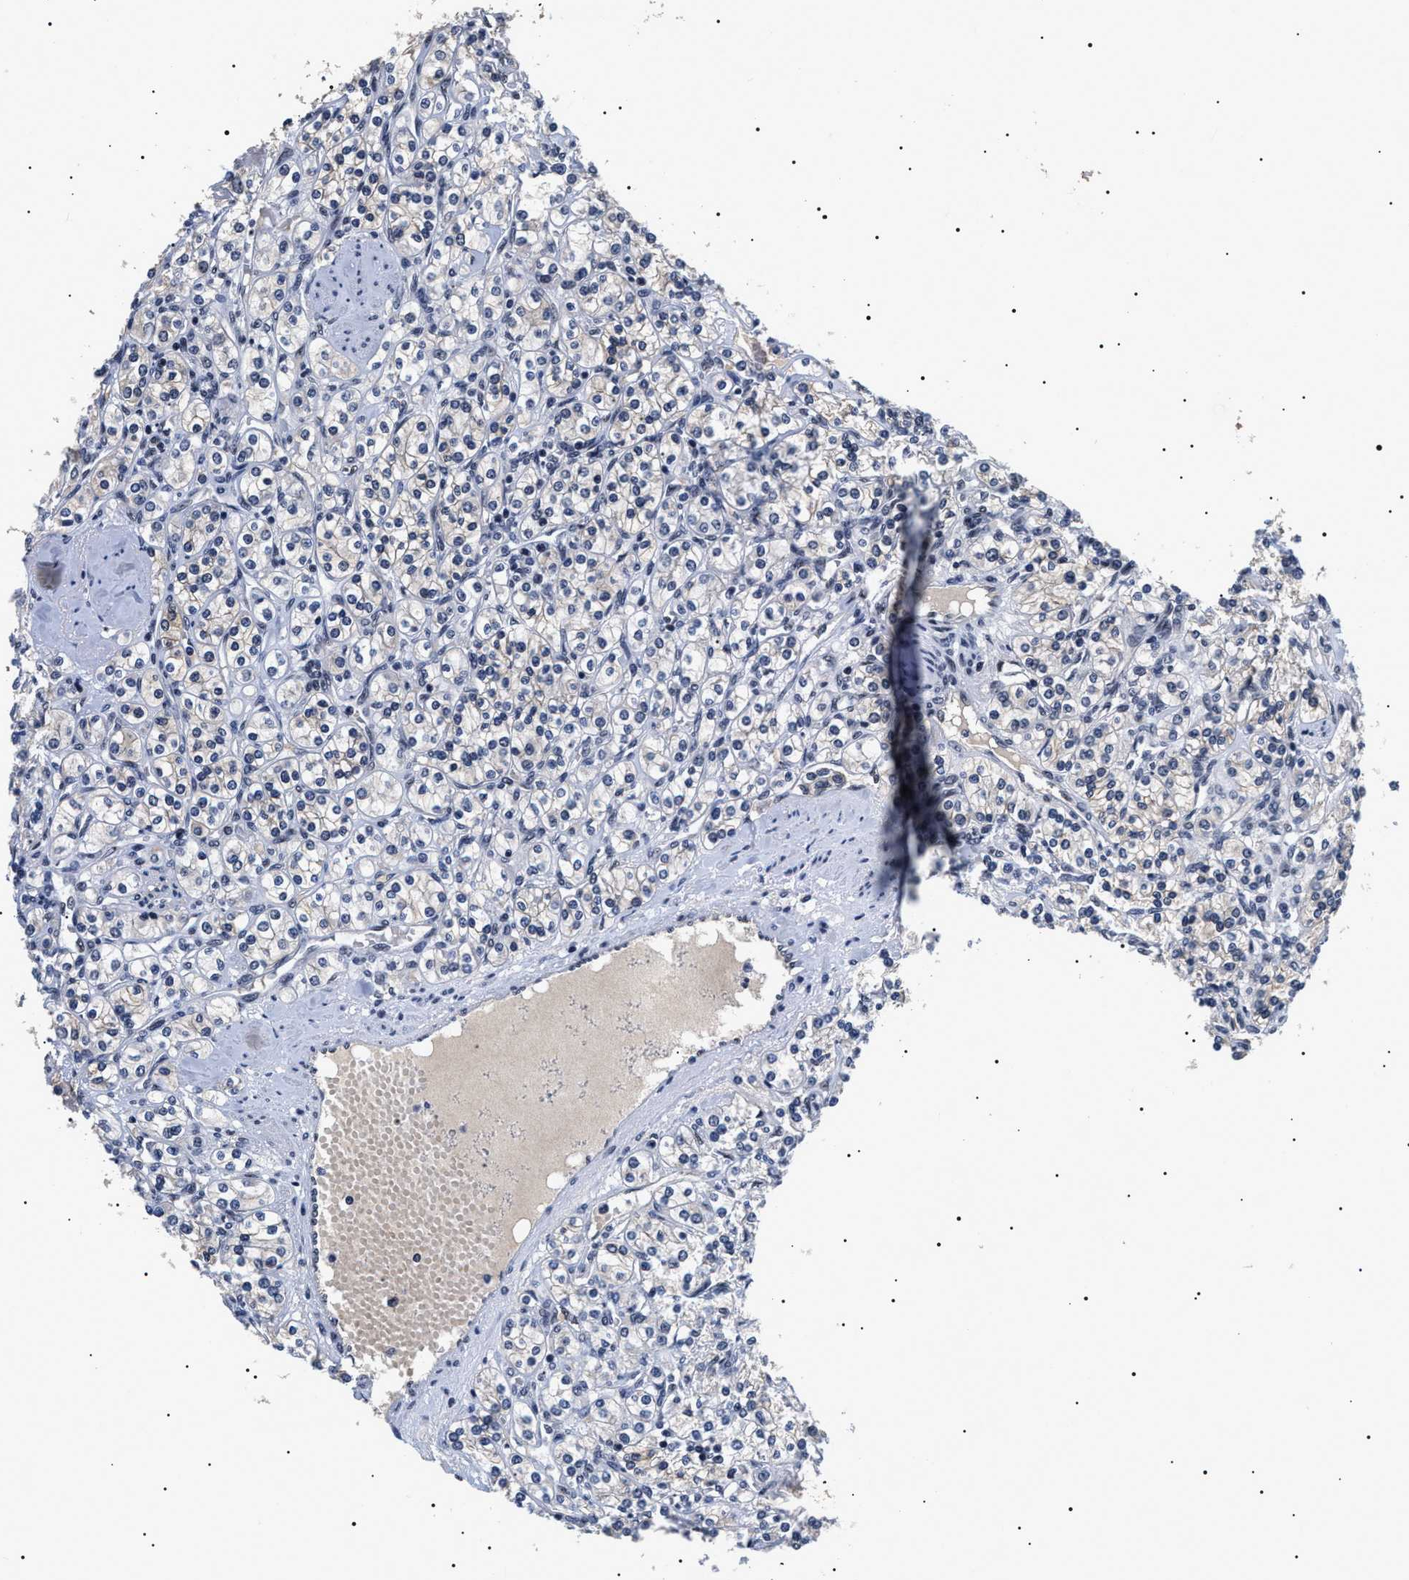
{"staining": {"intensity": "negative", "quantity": "none", "location": "none"}, "tissue": "renal cancer", "cell_type": "Tumor cells", "image_type": "cancer", "snomed": [{"axis": "morphology", "description": "Adenocarcinoma, NOS"}, {"axis": "topography", "description": "Kidney"}], "caption": "This is a micrograph of immunohistochemistry (IHC) staining of renal cancer, which shows no expression in tumor cells.", "gene": "CAAP1", "patient": {"sex": "male", "age": 77}}